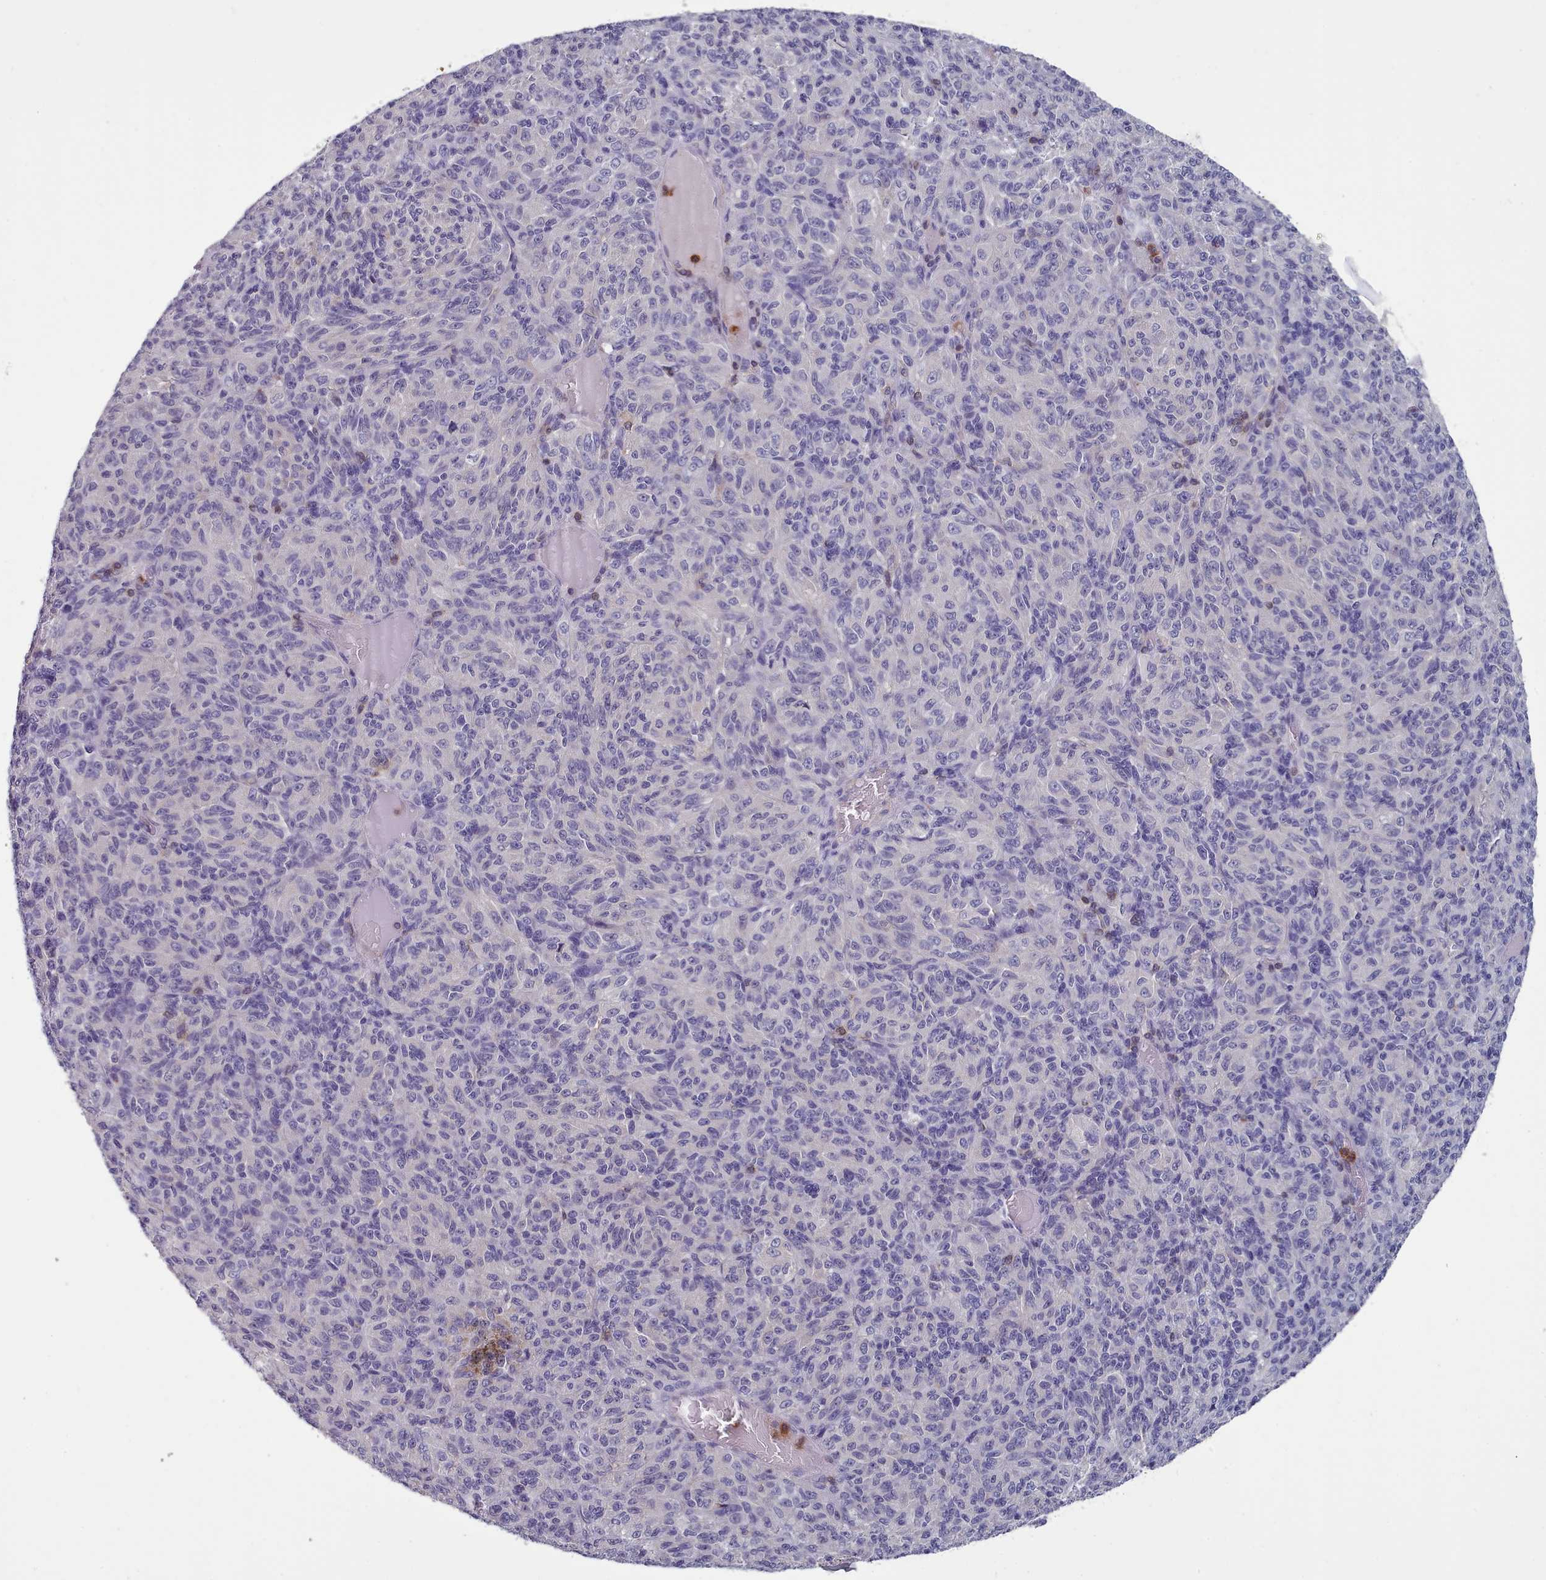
{"staining": {"intensity": "negative", "quantity": "none", "location": "none"}, "tissue": "melanoma", "cell_type": "Tumor cells", "image_type": "cancer", "snomed": [{"axis": "morphology", "description": "Malignant melanoma, Metastatic site"}, {"axis": "topography", "description": "Brain"}], "caption": "High power microscopy photomicrograph of an immunohistochemistry (IHC) micrograph of melanoma, revealing no significant positivity in tumor cells.", "gene": "RAC2", "patient": {"sex": "female", "age": 56}}